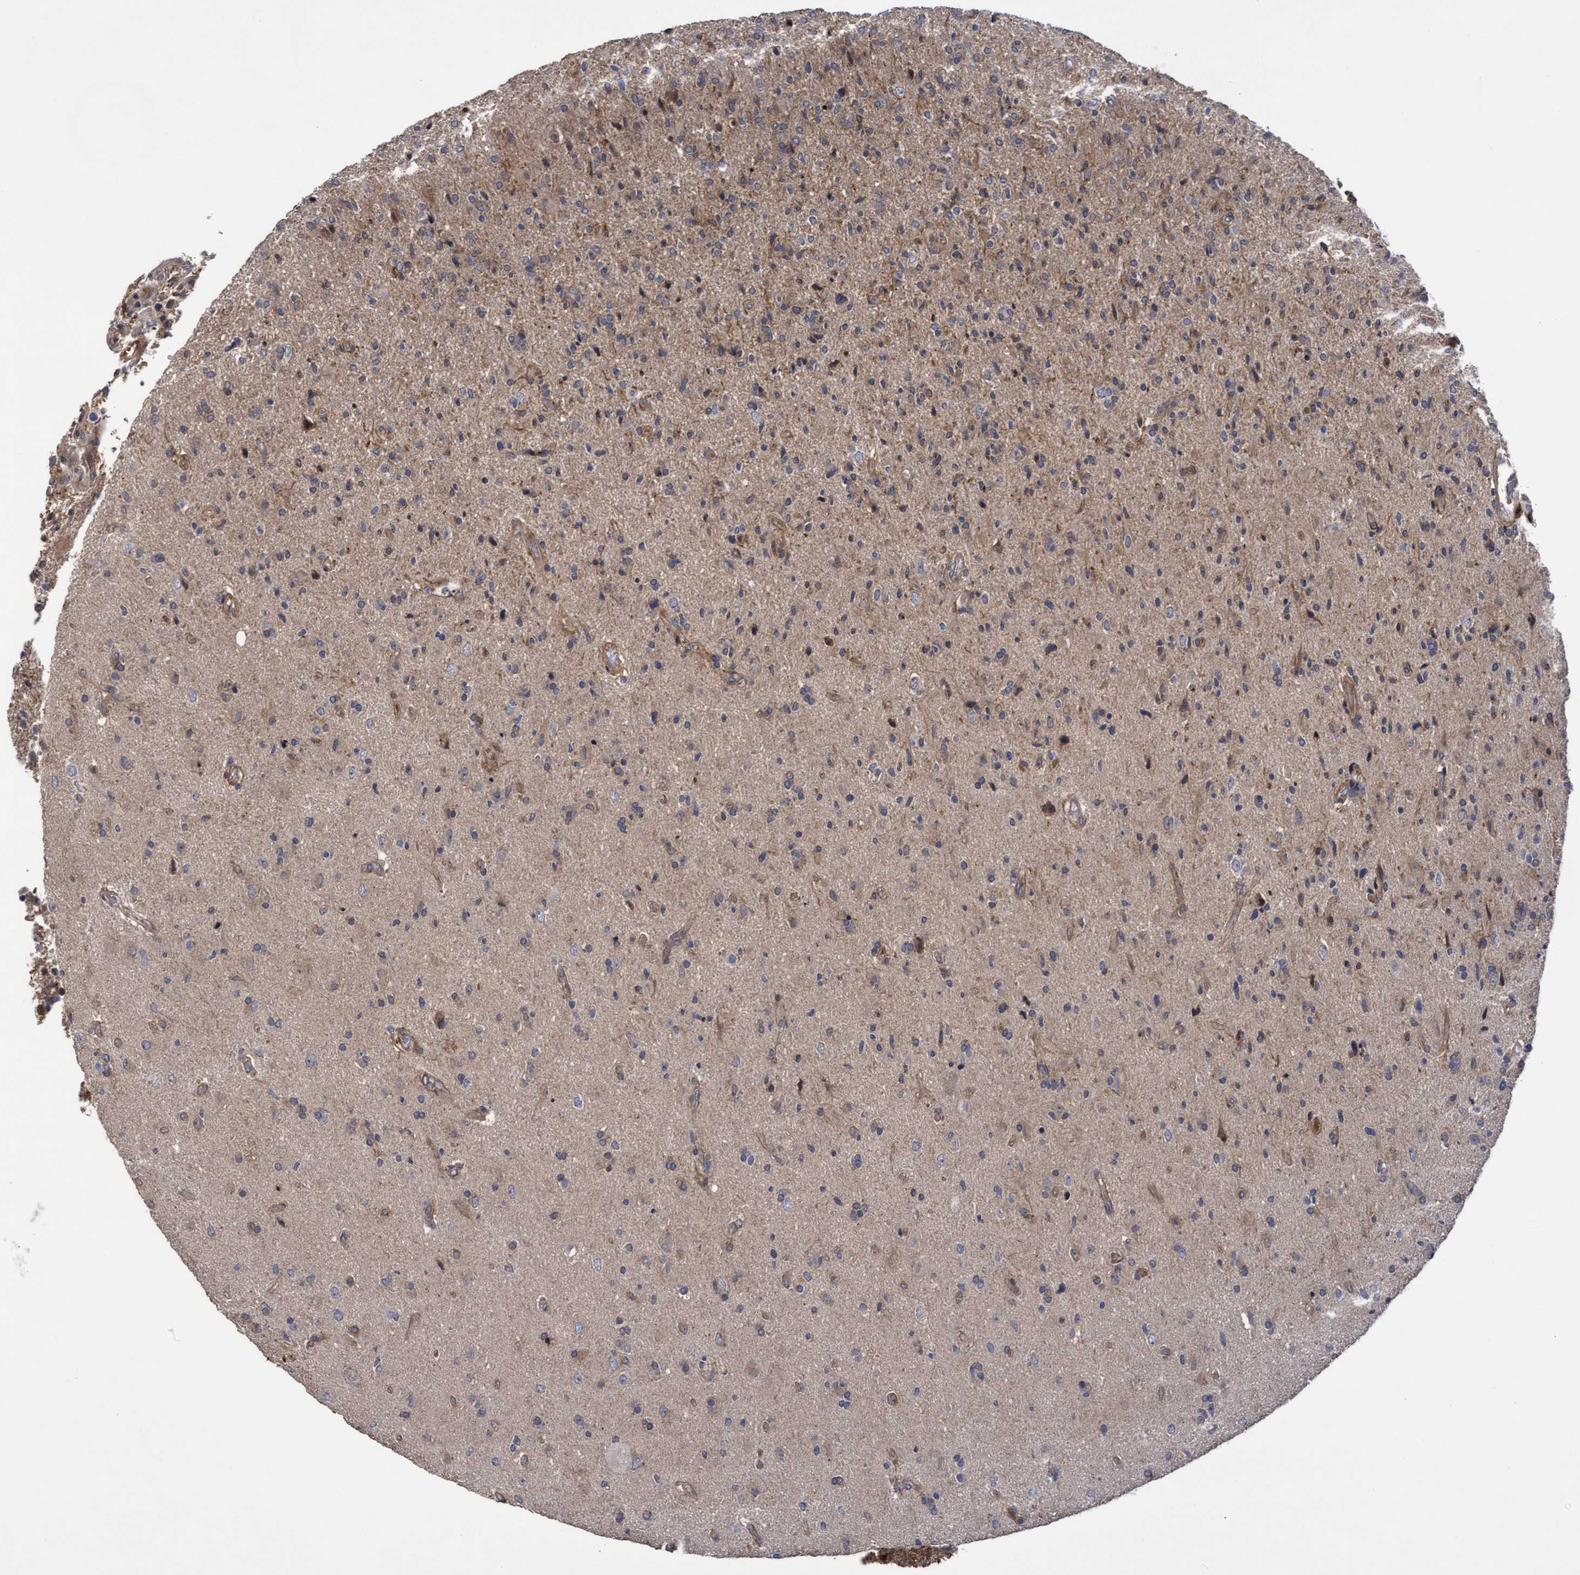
{"staining": {"intensity": "weak", "quantity": "<25%", "location": "cytoplasmic/membranous"}, "tissue": "glioma", "cell_type": "Tumor cells", "image_type": "cancer", "snomed": [{"axis": "morphology", "description": "Glioma, malignant, High grade"}, {"axis": "topography", "description": "Brain"}], "caption": "Protein analysis of glioma demonstrates no significant positivity in tumor cells.", "gene": "COBL", "patient": {"sex": "male", "age": 72}}